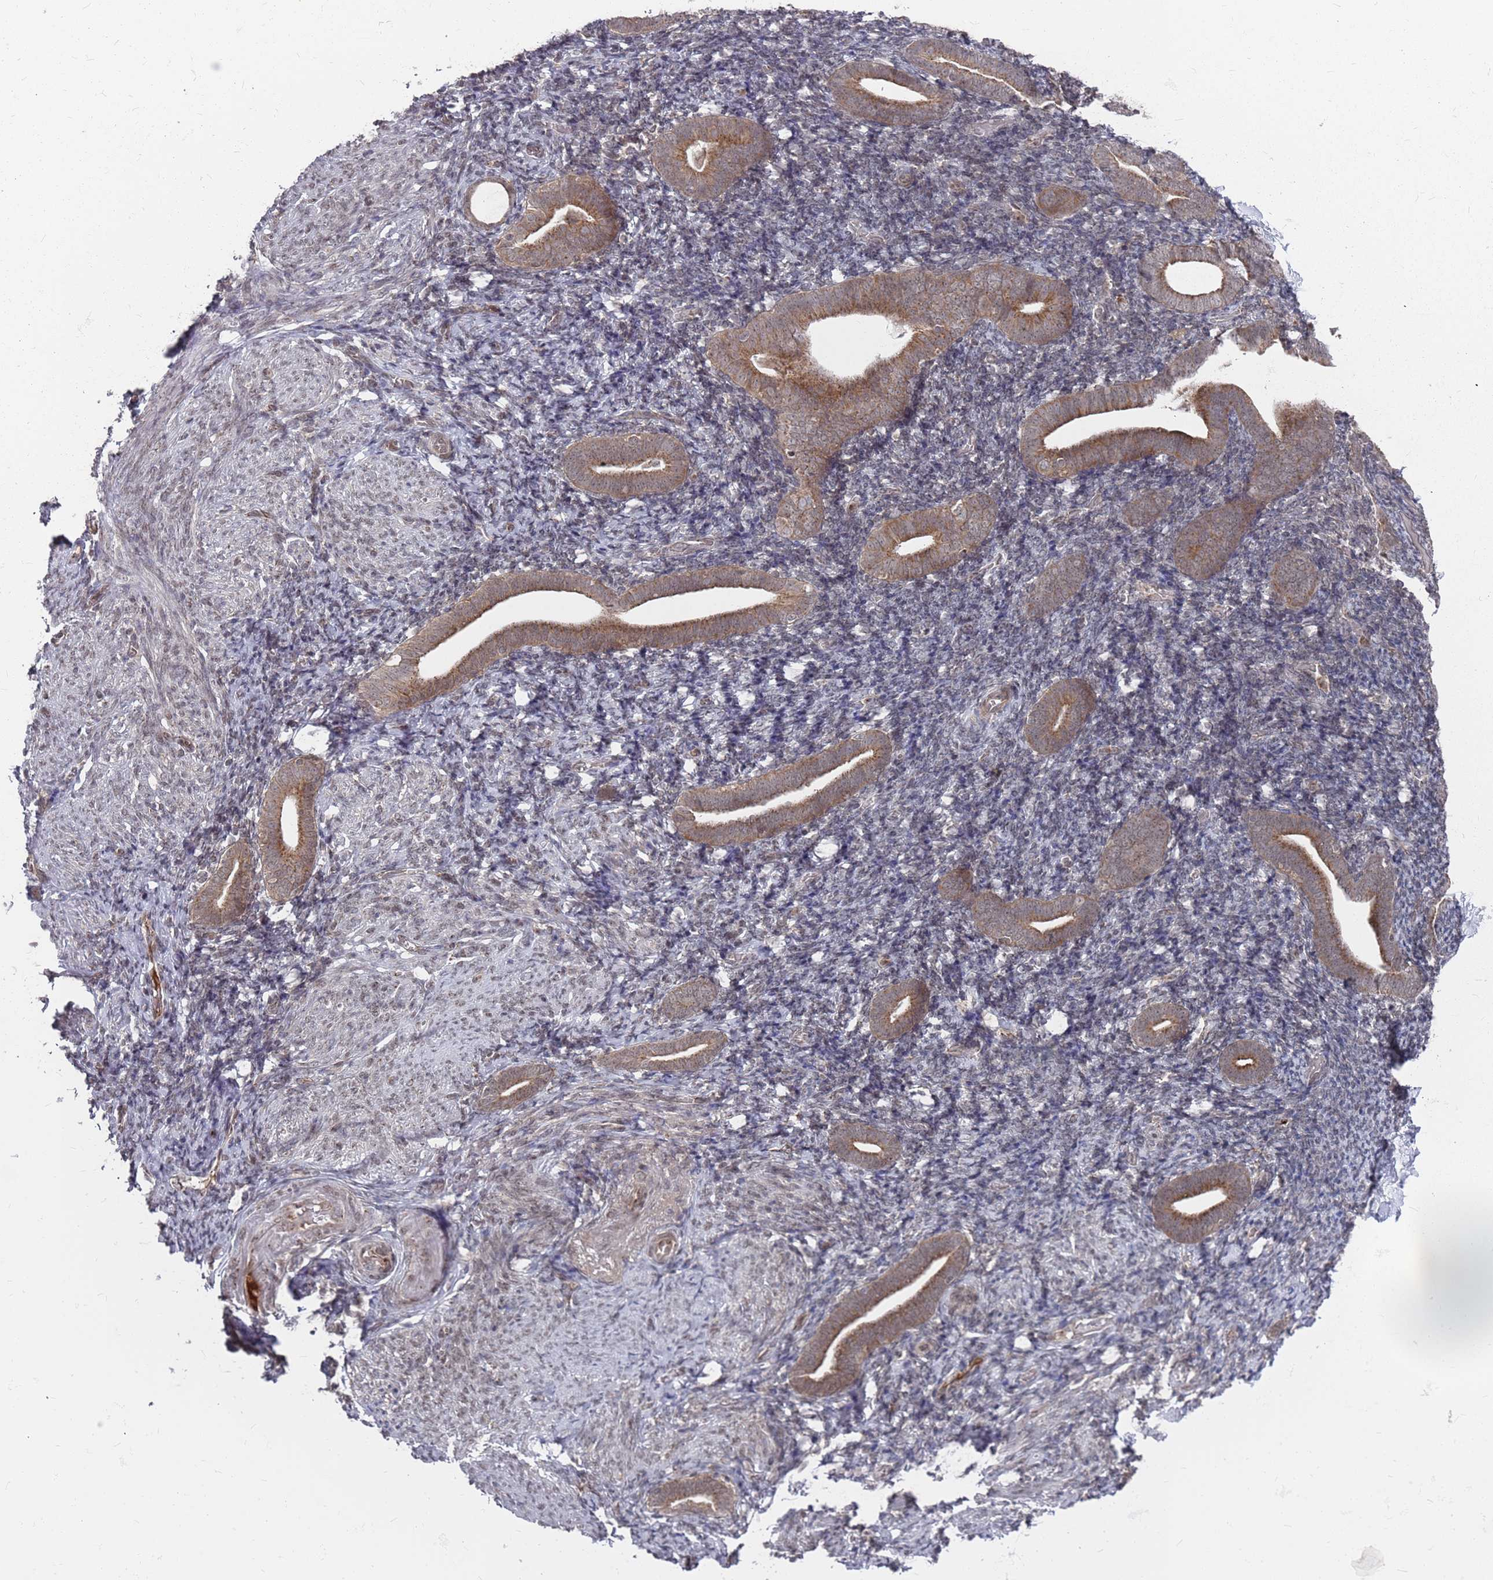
{"staining": {"intensity": "moderate", "quantity": "25%-75%", "location": "cytoplasmic/membranous"}, "tissue": "endometrium", "cell_type": "Cells in endometrial stroma", "image_type": "normal", "snomed": [{"axis": "morphology", "description": "Normal tissue, NOS"}, {"axis": "topography", "description": "Endometrium"}], "caption": "Normal endometrium reveals moderate cytoplasmic/membranous expression in about 25%-75% of cells in endometrial stroma, visualized by immunohistochemistry.", "gene": "FMO4", "patient": {"sex": "female", "age": 51}}